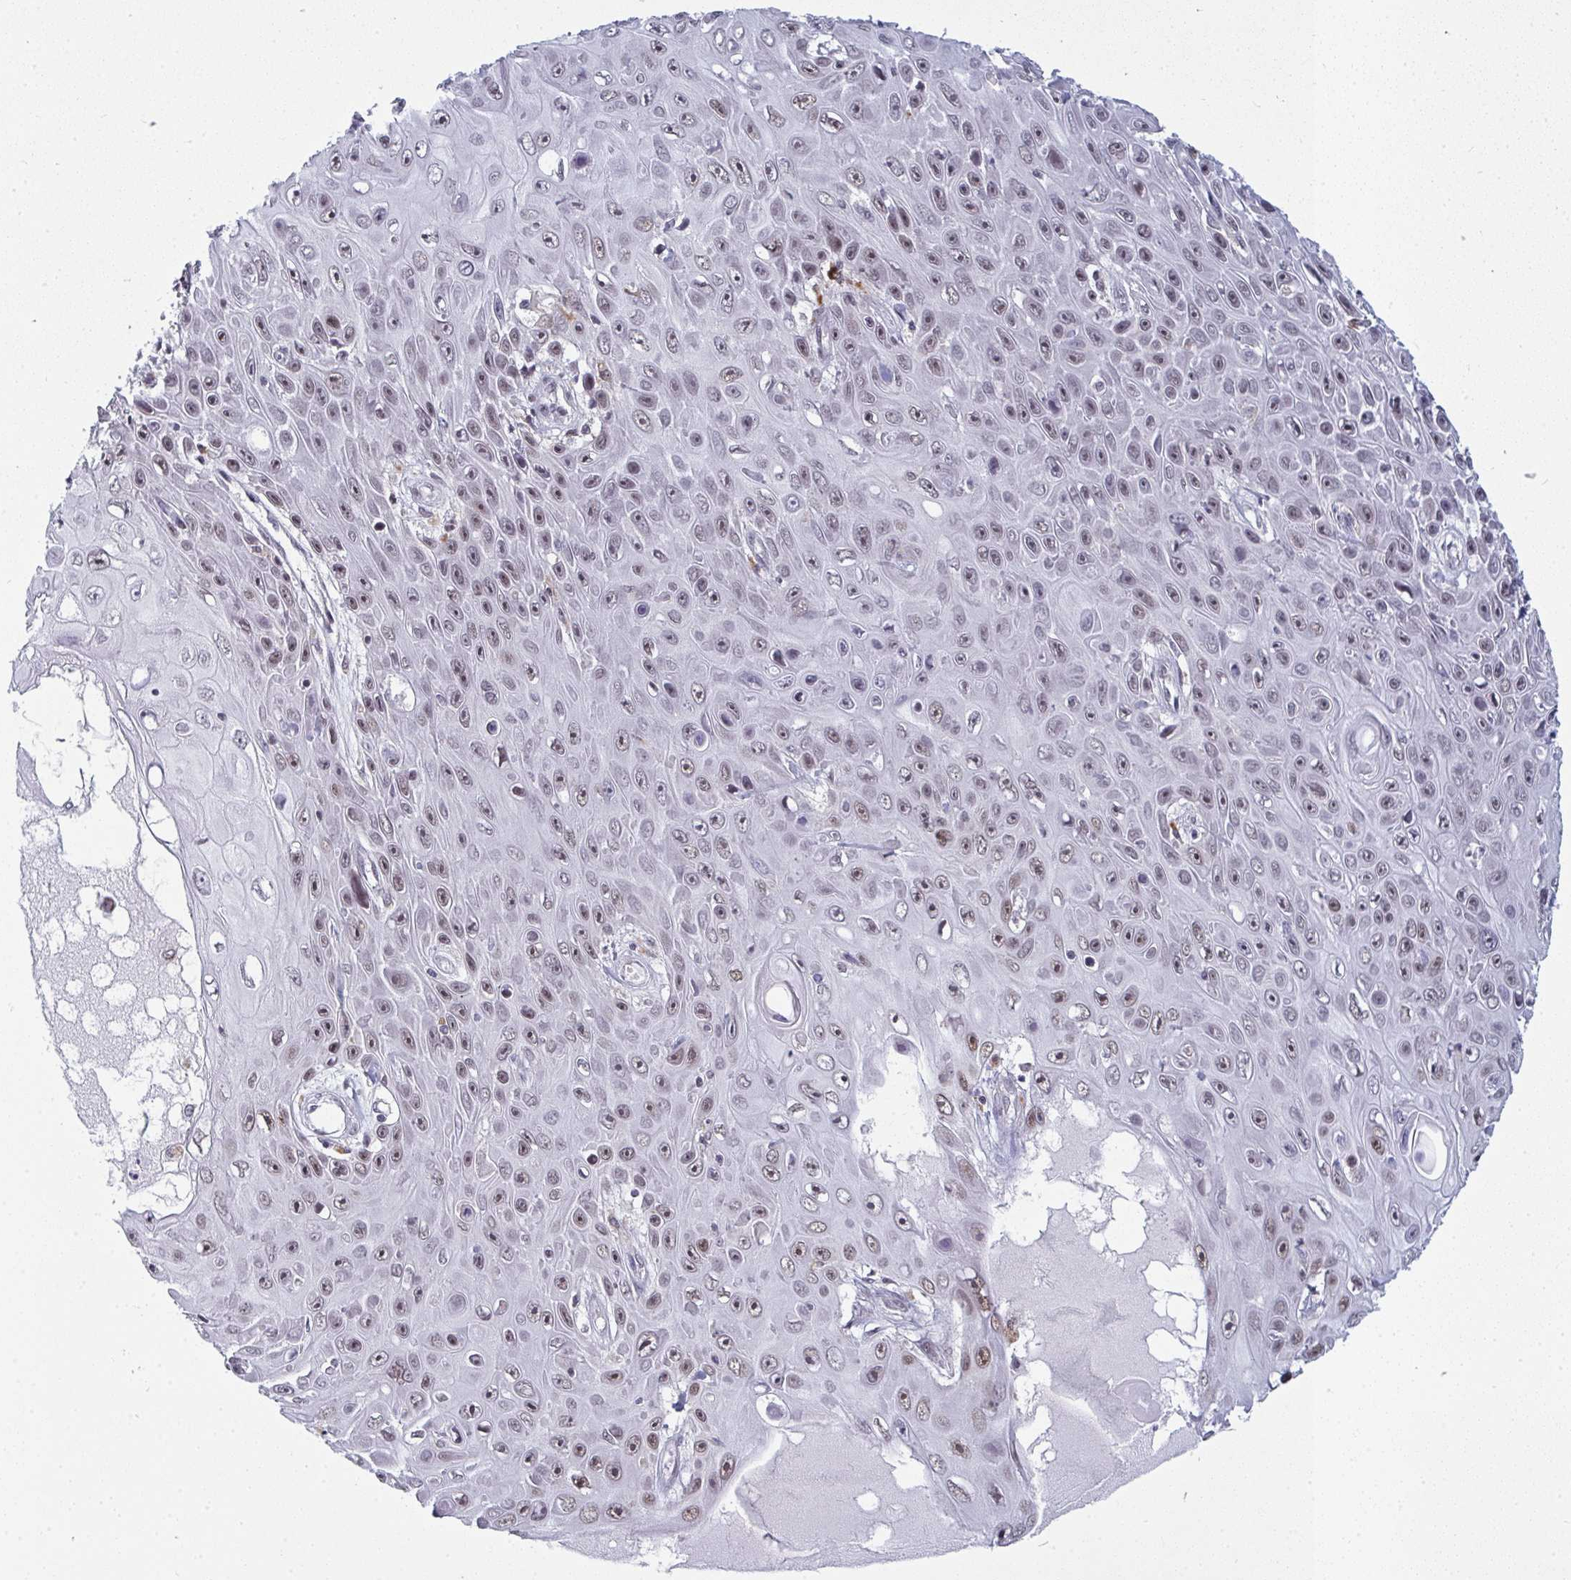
{"staining": {"intensity": "weak", "quantity": ">75%", "location": "nuclear"}, "tissue": "skin cancer", "cell_type": "Tumor cells", "image_type": "cancer", "snomed": [{"axis": "morphology", "description": "Squamous cell carcinoma, NOS"}, {"axis": "topography", "description": "Skin"}], "caption": "About >75% of tumor cells in skin cancer display weak nuclear protein staining as visualized by brown immunohistochemical staining.", "gene": "ATF1", "patient": {"sex": "male", "age": 82}}